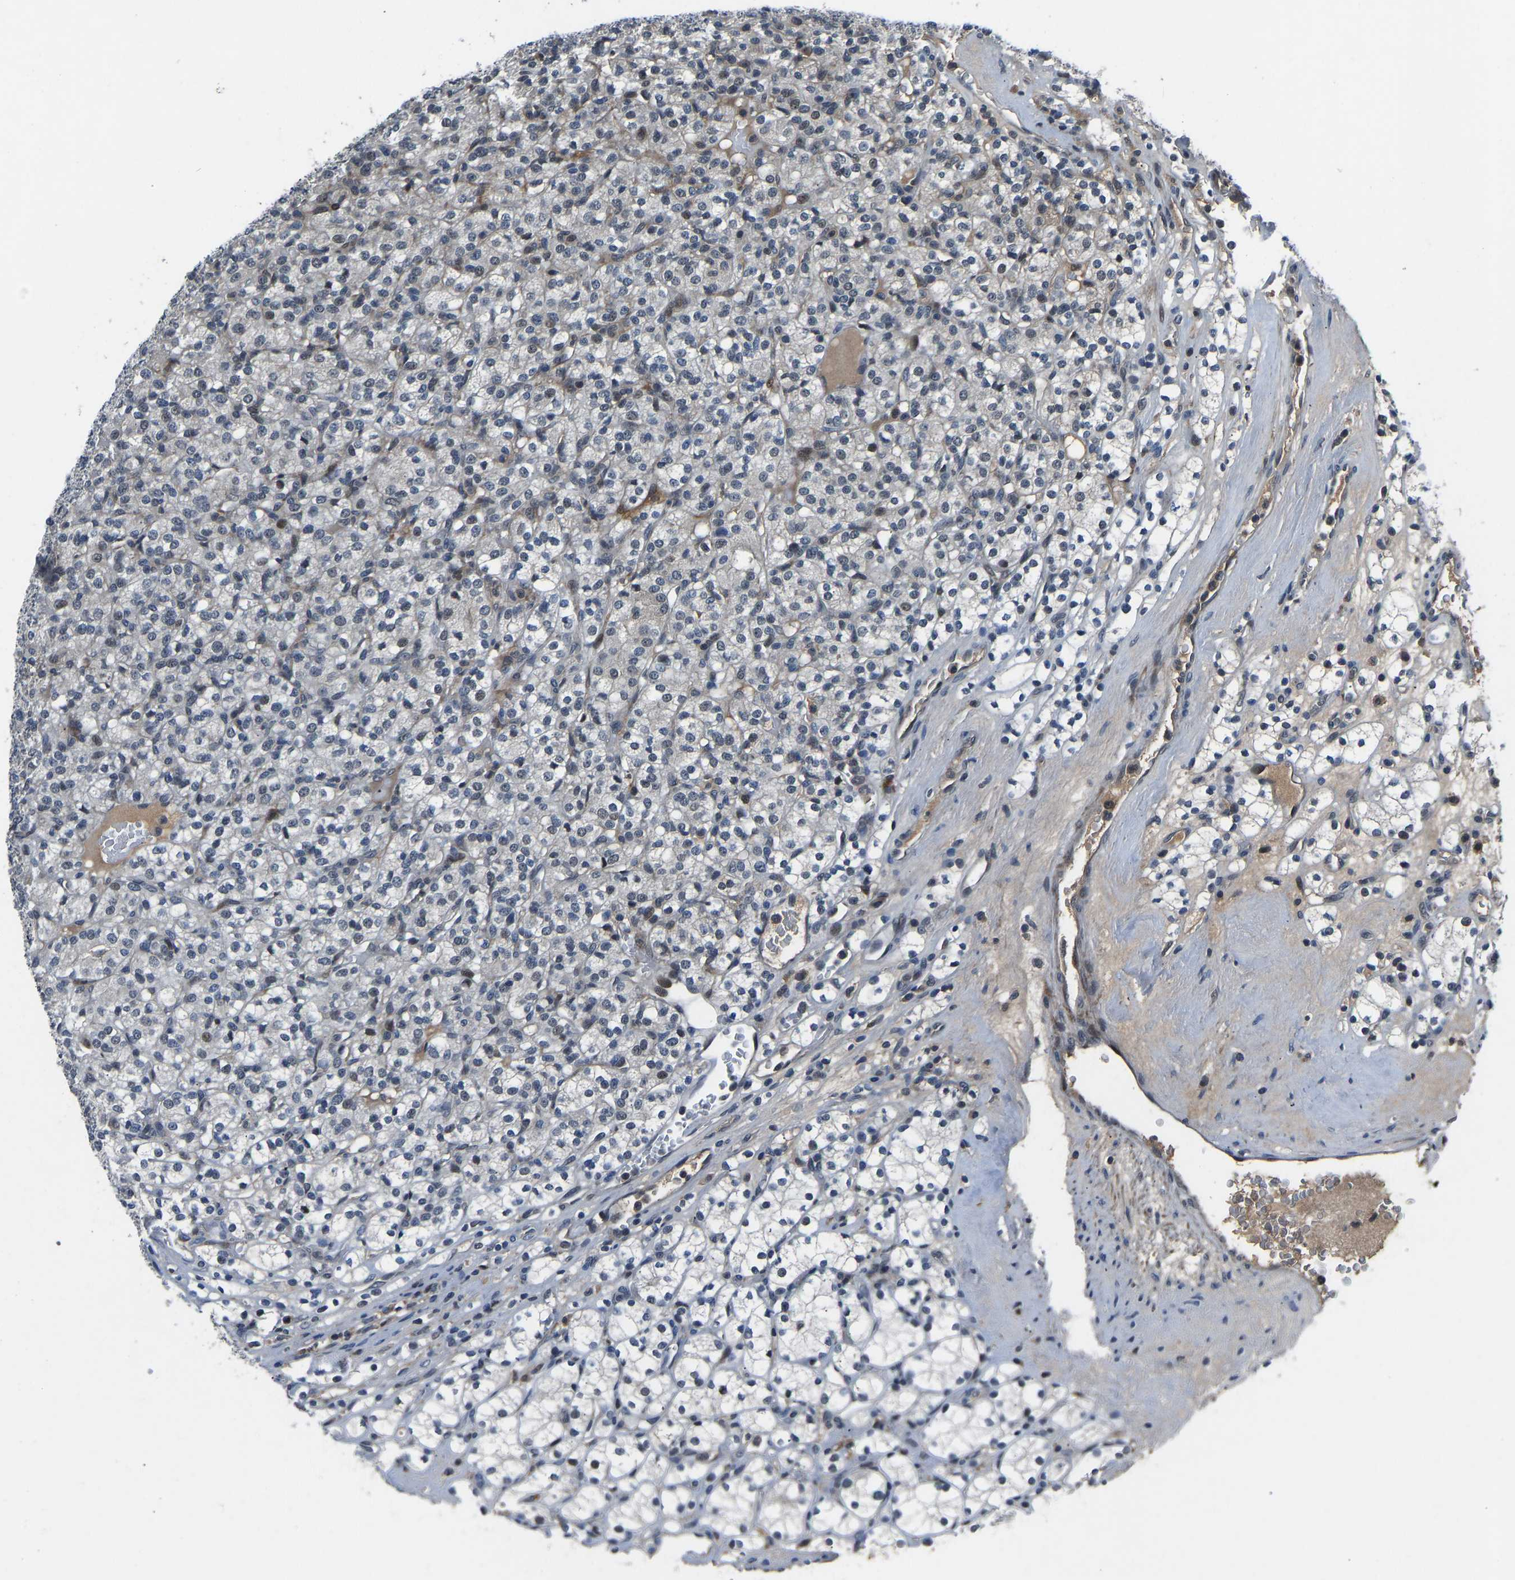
{"staining": {"intensity": "moderate", "quantity": "<25%", "location": "nuclear"}, "tissue": "renal cancer", "cell_type": "Tumor cells", "image_type": "cancer", "snomed": [{"axis": "morphology", "description": "Adenocarcinoma, NOS"}, {"axis": "topography", "description": "Kidney"}], "caption": "A brown stain shows moderate nuclear positivity of a protein in human adenocarcinoma (renal) tumor cells. Nuclei are stained in blue.", "gene": "RLIM", "patient": {"sex": "male", "age": 77}}